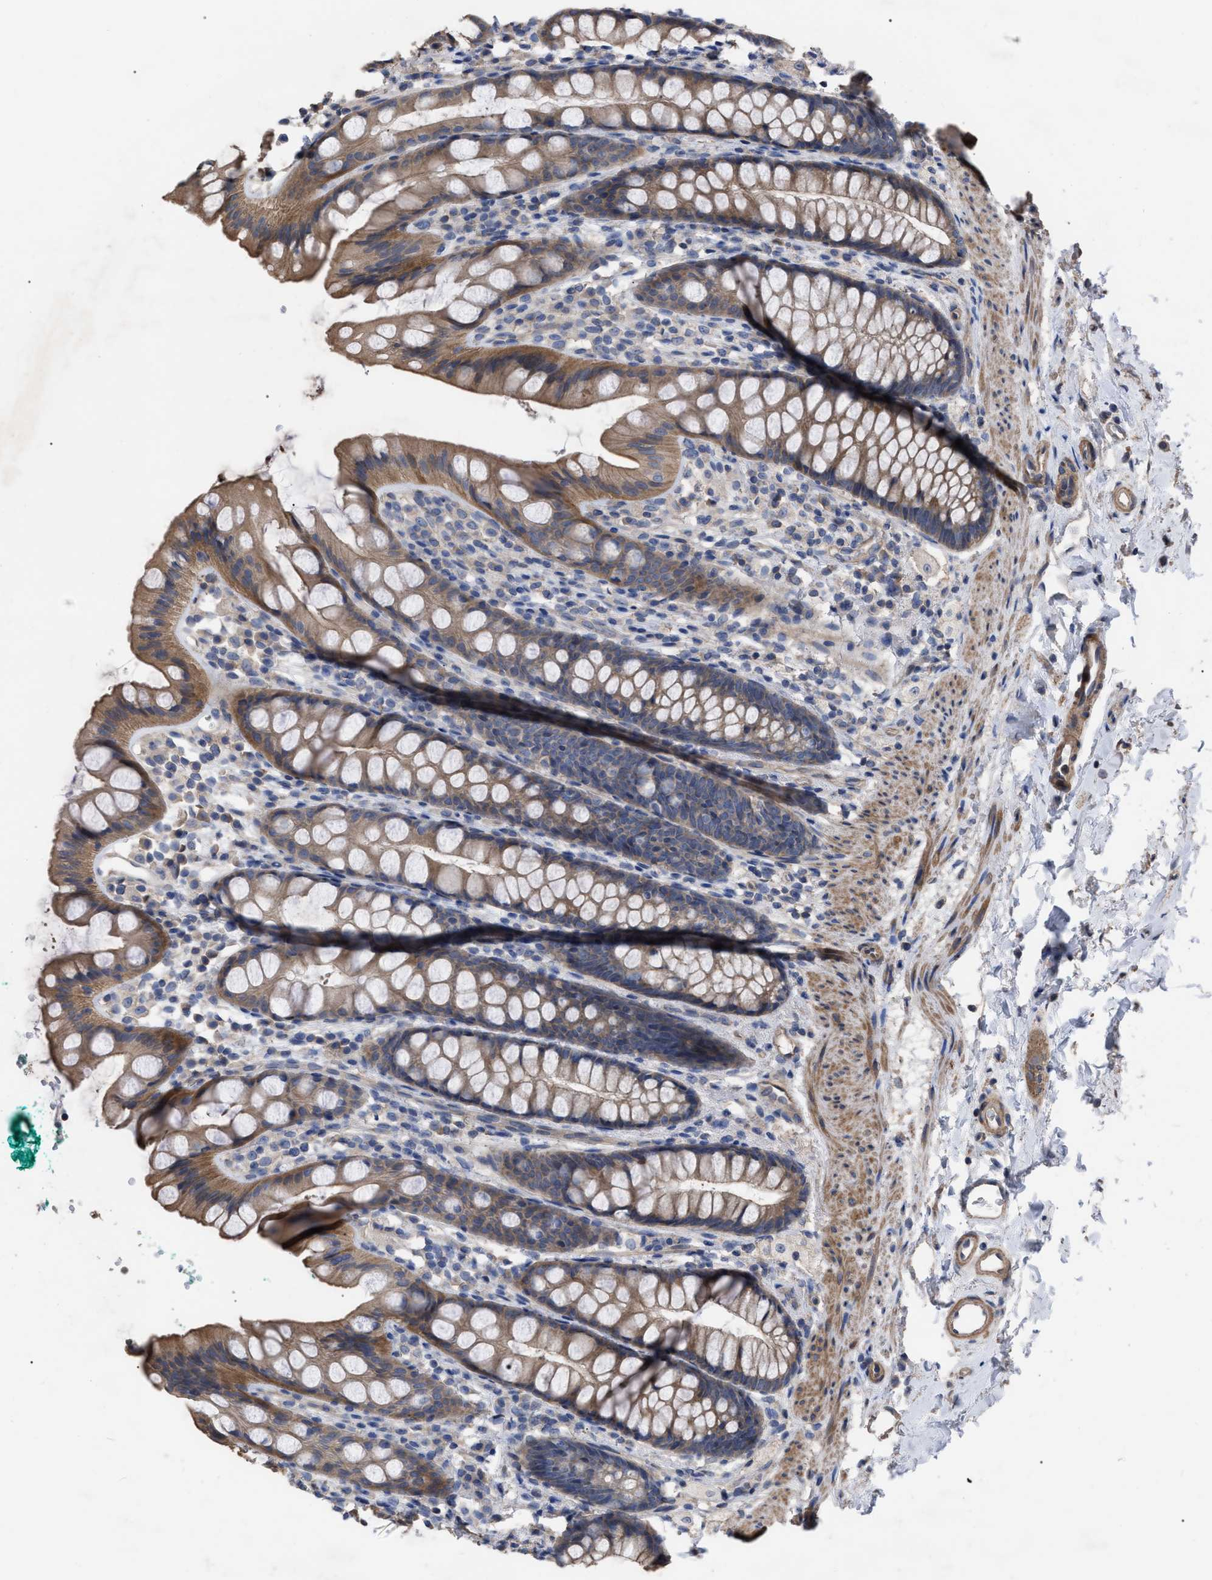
{"staining": {"intensity": "moderate", "quantity": ">75%", "location": "cytoplasmic/membranous"}, "tissue": "rectum", "cell_type": "Glandular cells", "image_type": "normal", "snomed": [{"axis": "morphology", "description": "Normal tissue, NOS"}, {"axis": "topography", "description": "Rectum"}], "caption": "Human rectum stained for a protein (brown) shows moderate cytoplasmic/membranous positive expression in approximately >75% of glandular cells.", "gene": "BTN2A1", "patient": {"sex": "female", "age": 65}}